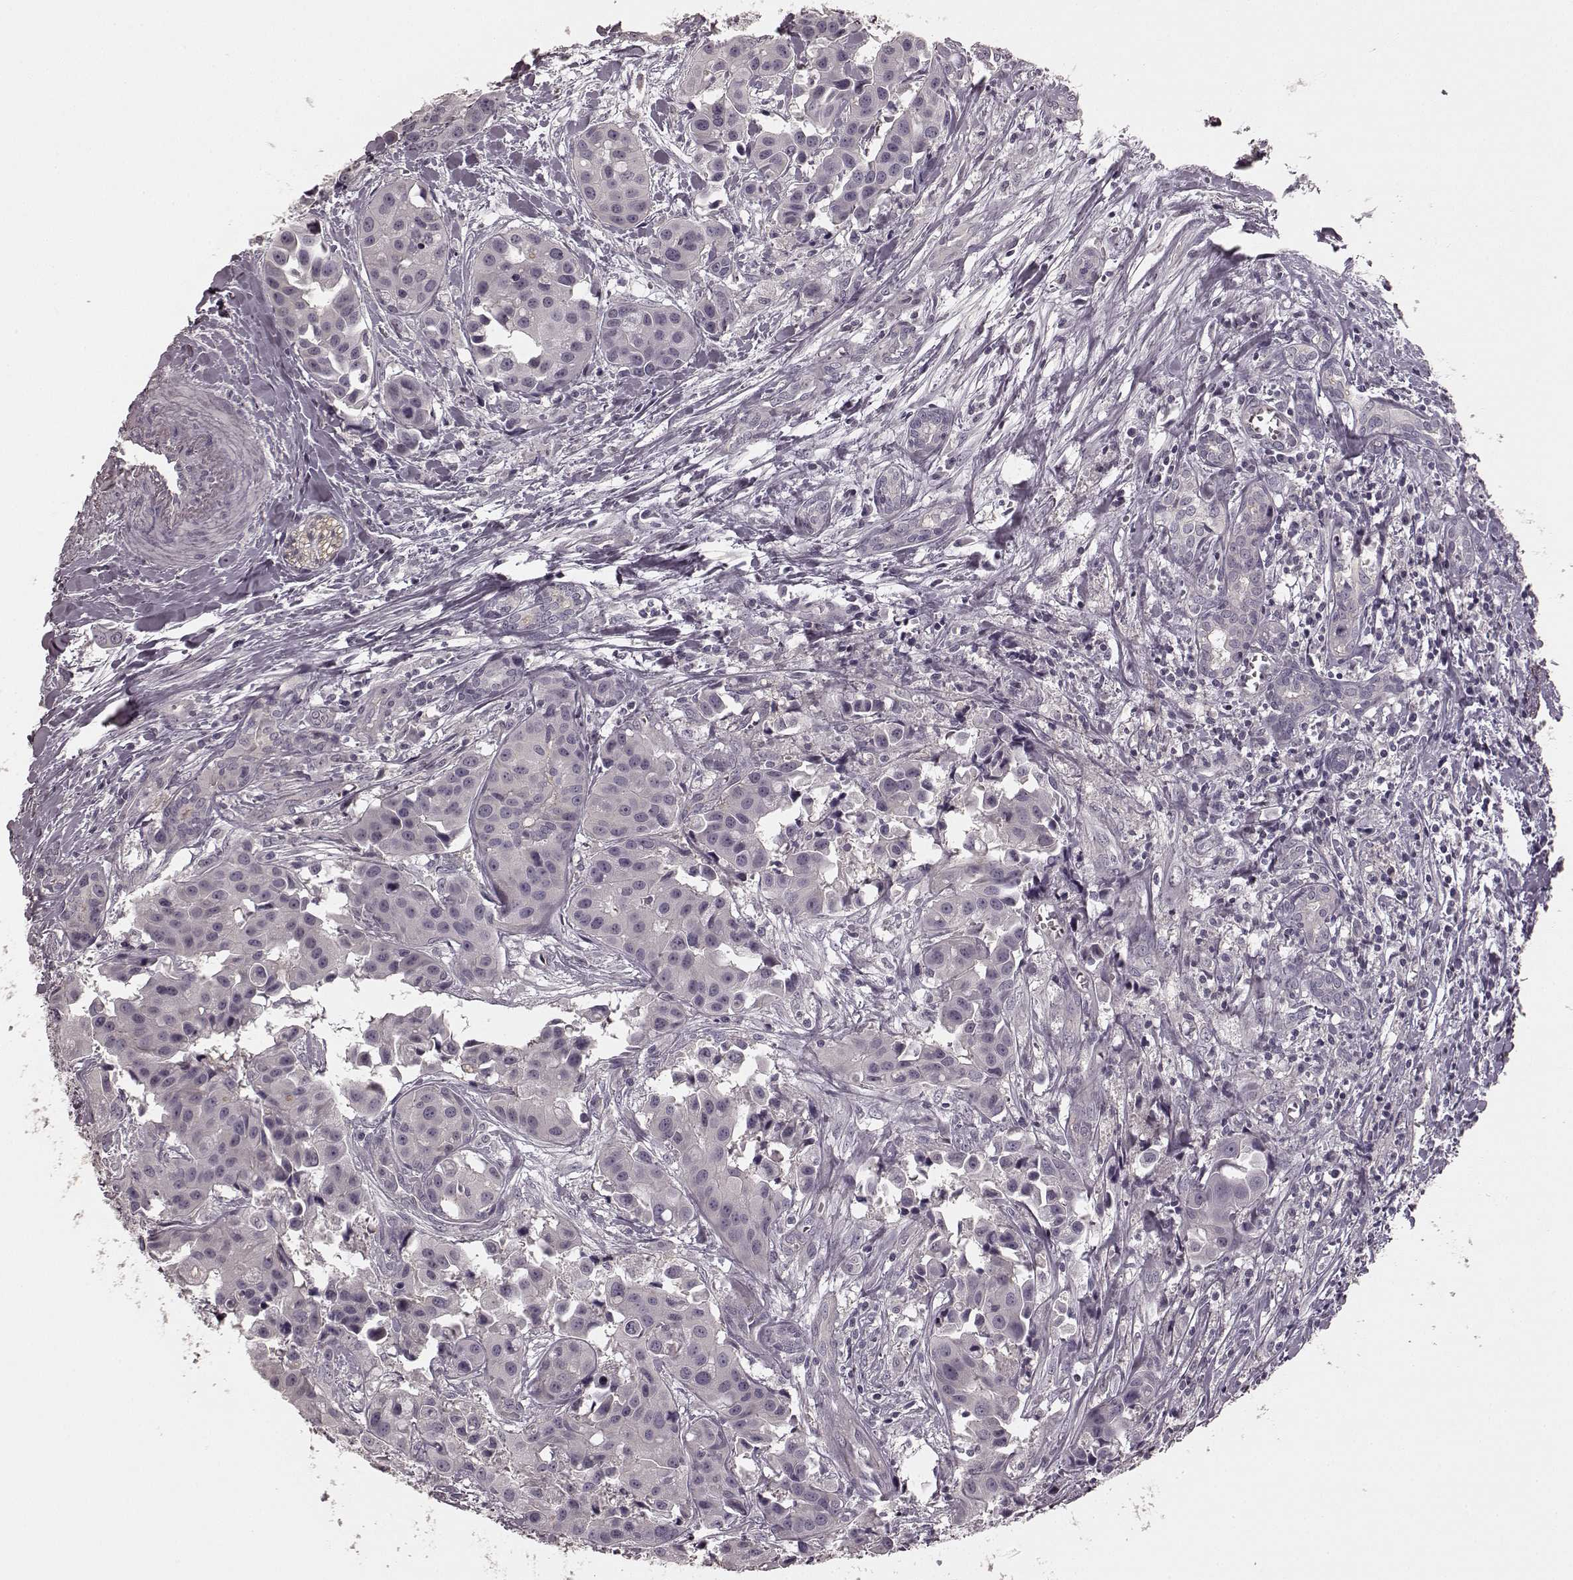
{"staining": {"intensity": "negative", "quantity": "none", "location": "none"}, "tissue": "head and neck cancer", "cell_type": "Tumor cells", "image_type": "cancer", "snomed": [{"axis": "morphology", "description": "Adenocarcinoma, NOS"}, {"axis": "topography", "description": "Head-Neck"}], "caption": "Head and neck adenocarcinoma was stained to show a protein in brown. There is no significant staining in tumor cells.", "gene": "PRKCE", "patient": {"sex": "male", "age": 76}}